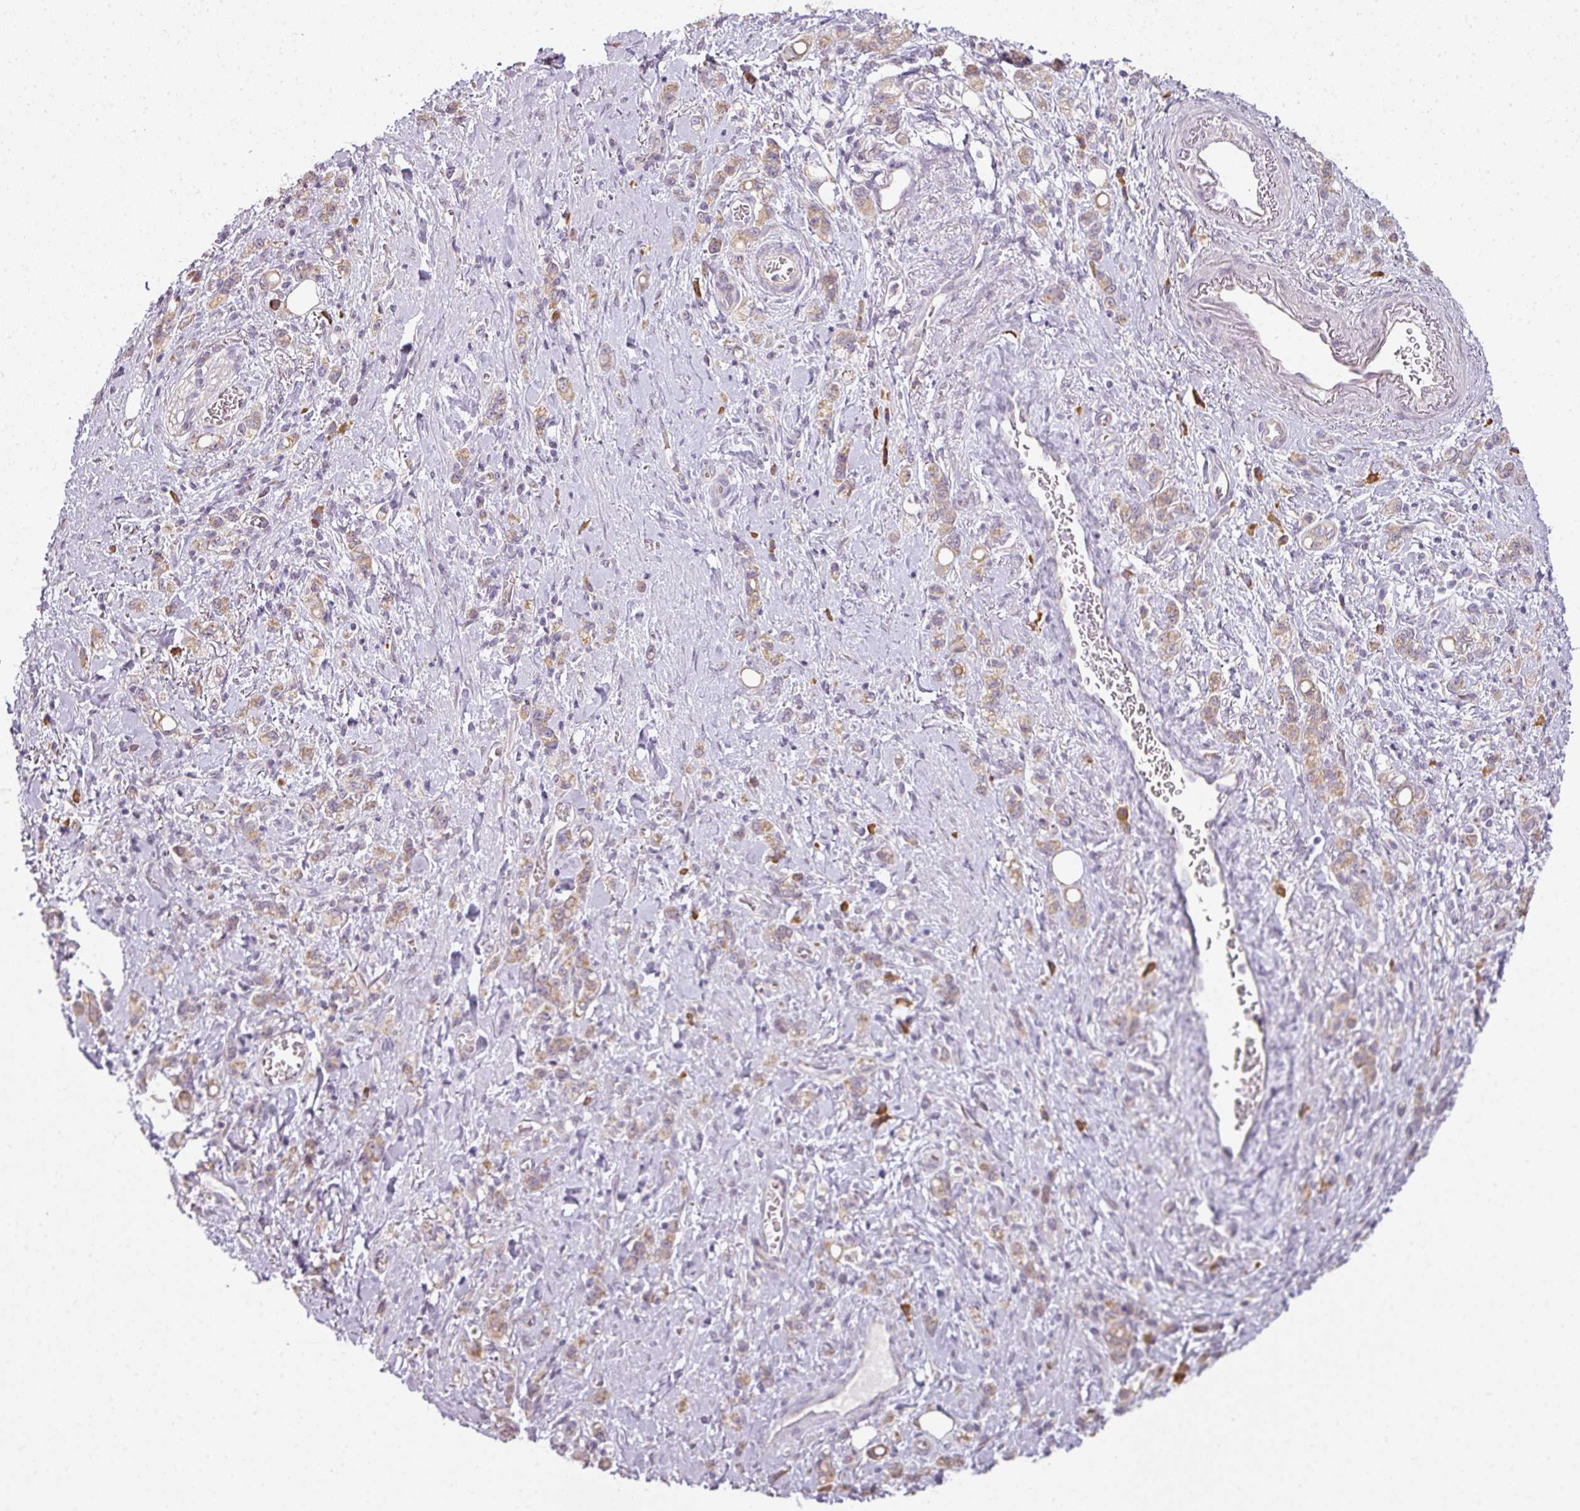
{"staining": {"intensity": "moderate", "quantity": ">75%", "location": "cytoplasmic/membranous"}, "tissue": "stomach cancer", "cell_type": "Tumor cells", "image_type": "cancer", "snomed": [{"axis": "morphology", "description": "Adenocarcinoma, NOS"}, {"axis": "topography", "description": "Stomach"}], "caption": "Stomach adenocarcinoma stained with a protein marker shows moderate staining in tumor cells.", "gene": "LY75", "patient": {"sex": "male", "age": 77}}